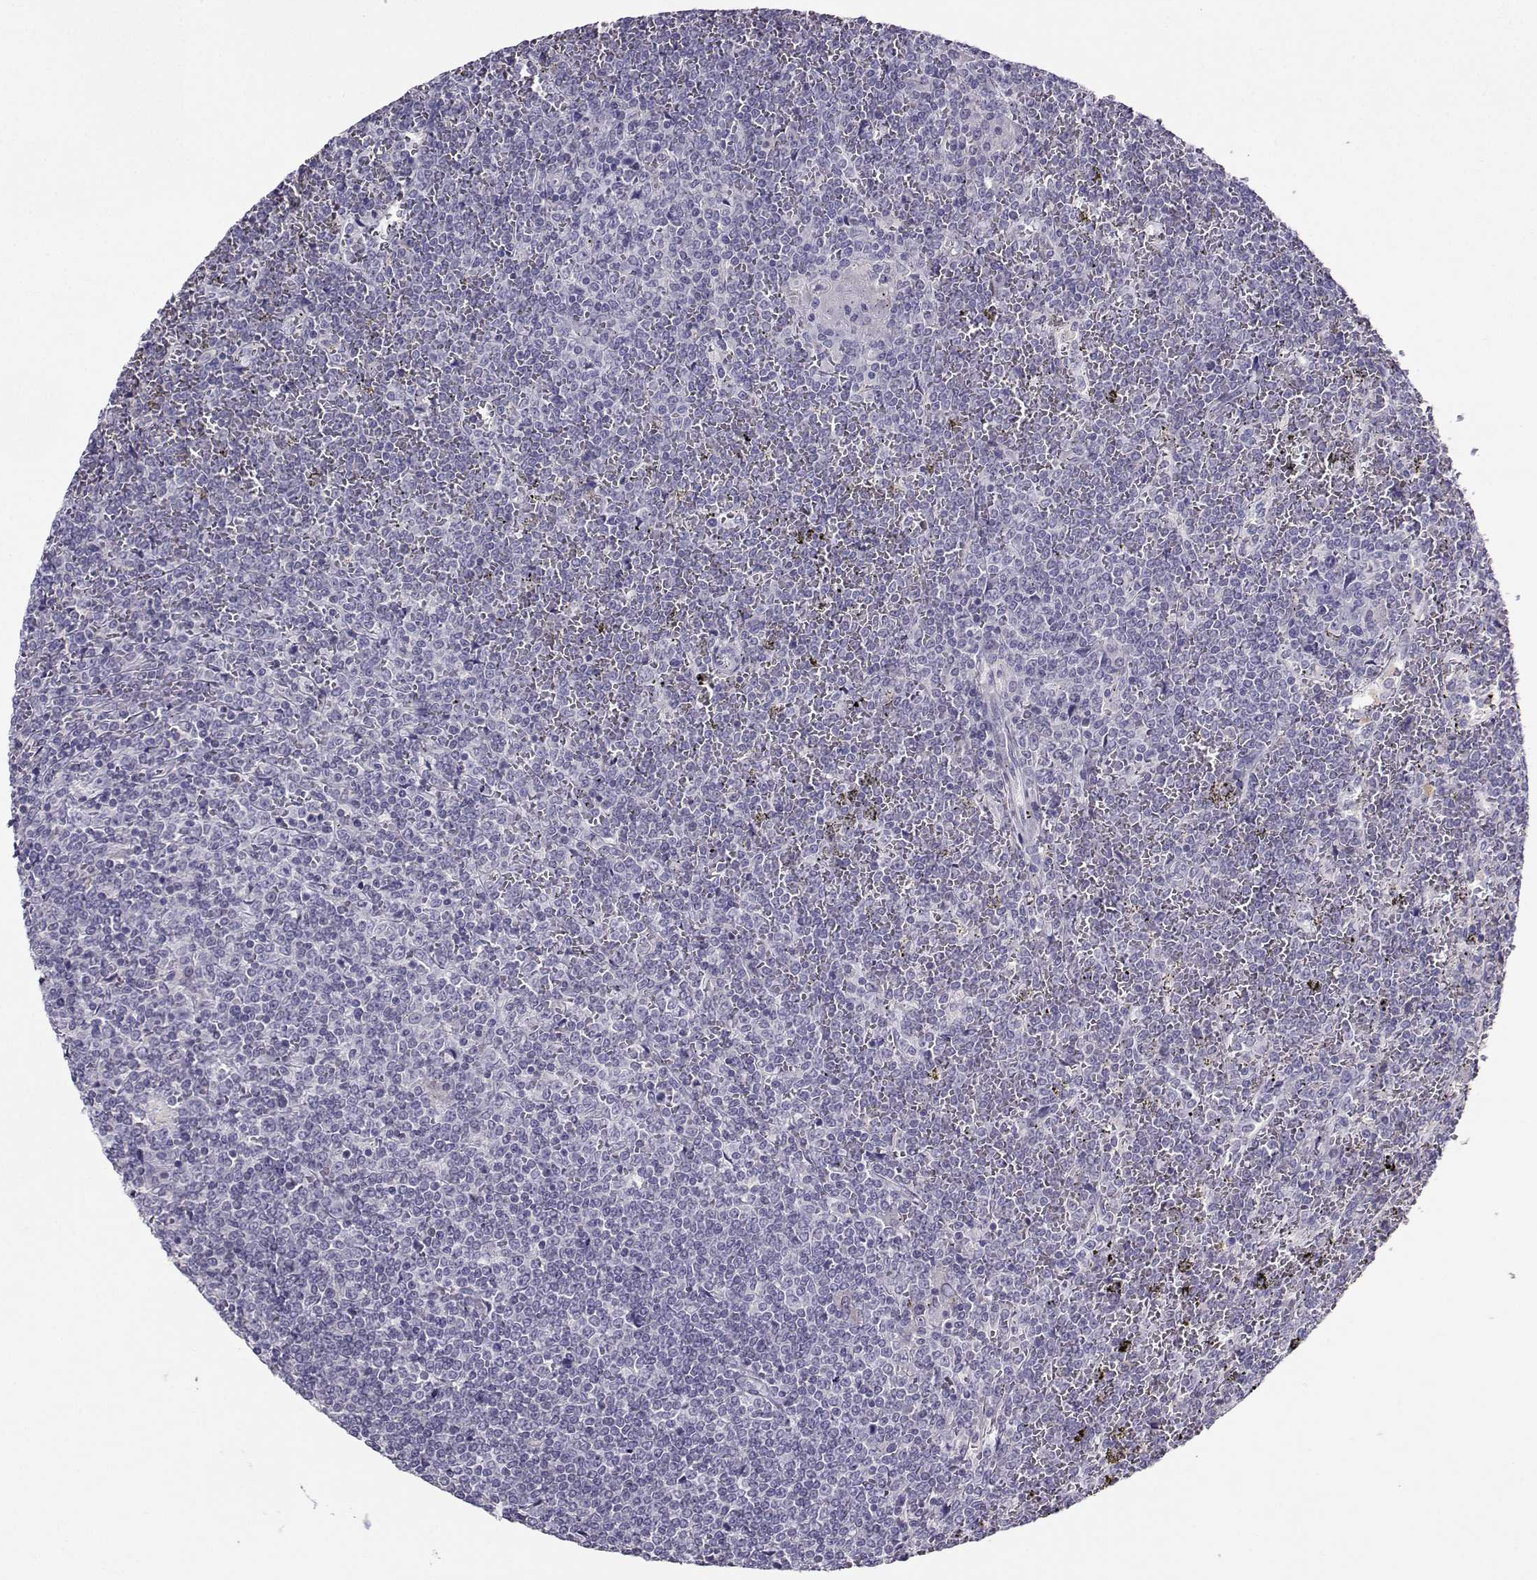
{"staining": {"intensity": "negative", "quantity": "none", "location": "none"}, "tissue": "lymphoma", "cell_type": "Tumor cells", "image_type": "cancer", "snomed": [{"axis": "morphology", "description": "Malignant lymphoma, non-Hodgkin's type, Low grade"}, {"axis": "topography", "description": "Spleen"}], "caption": "The immunohistochemistry micrograph has no significant positivity in tumor cells of lymphoma tissue.", "gene": "PGK1", "patient": {"sex": "female", "age": 19}}